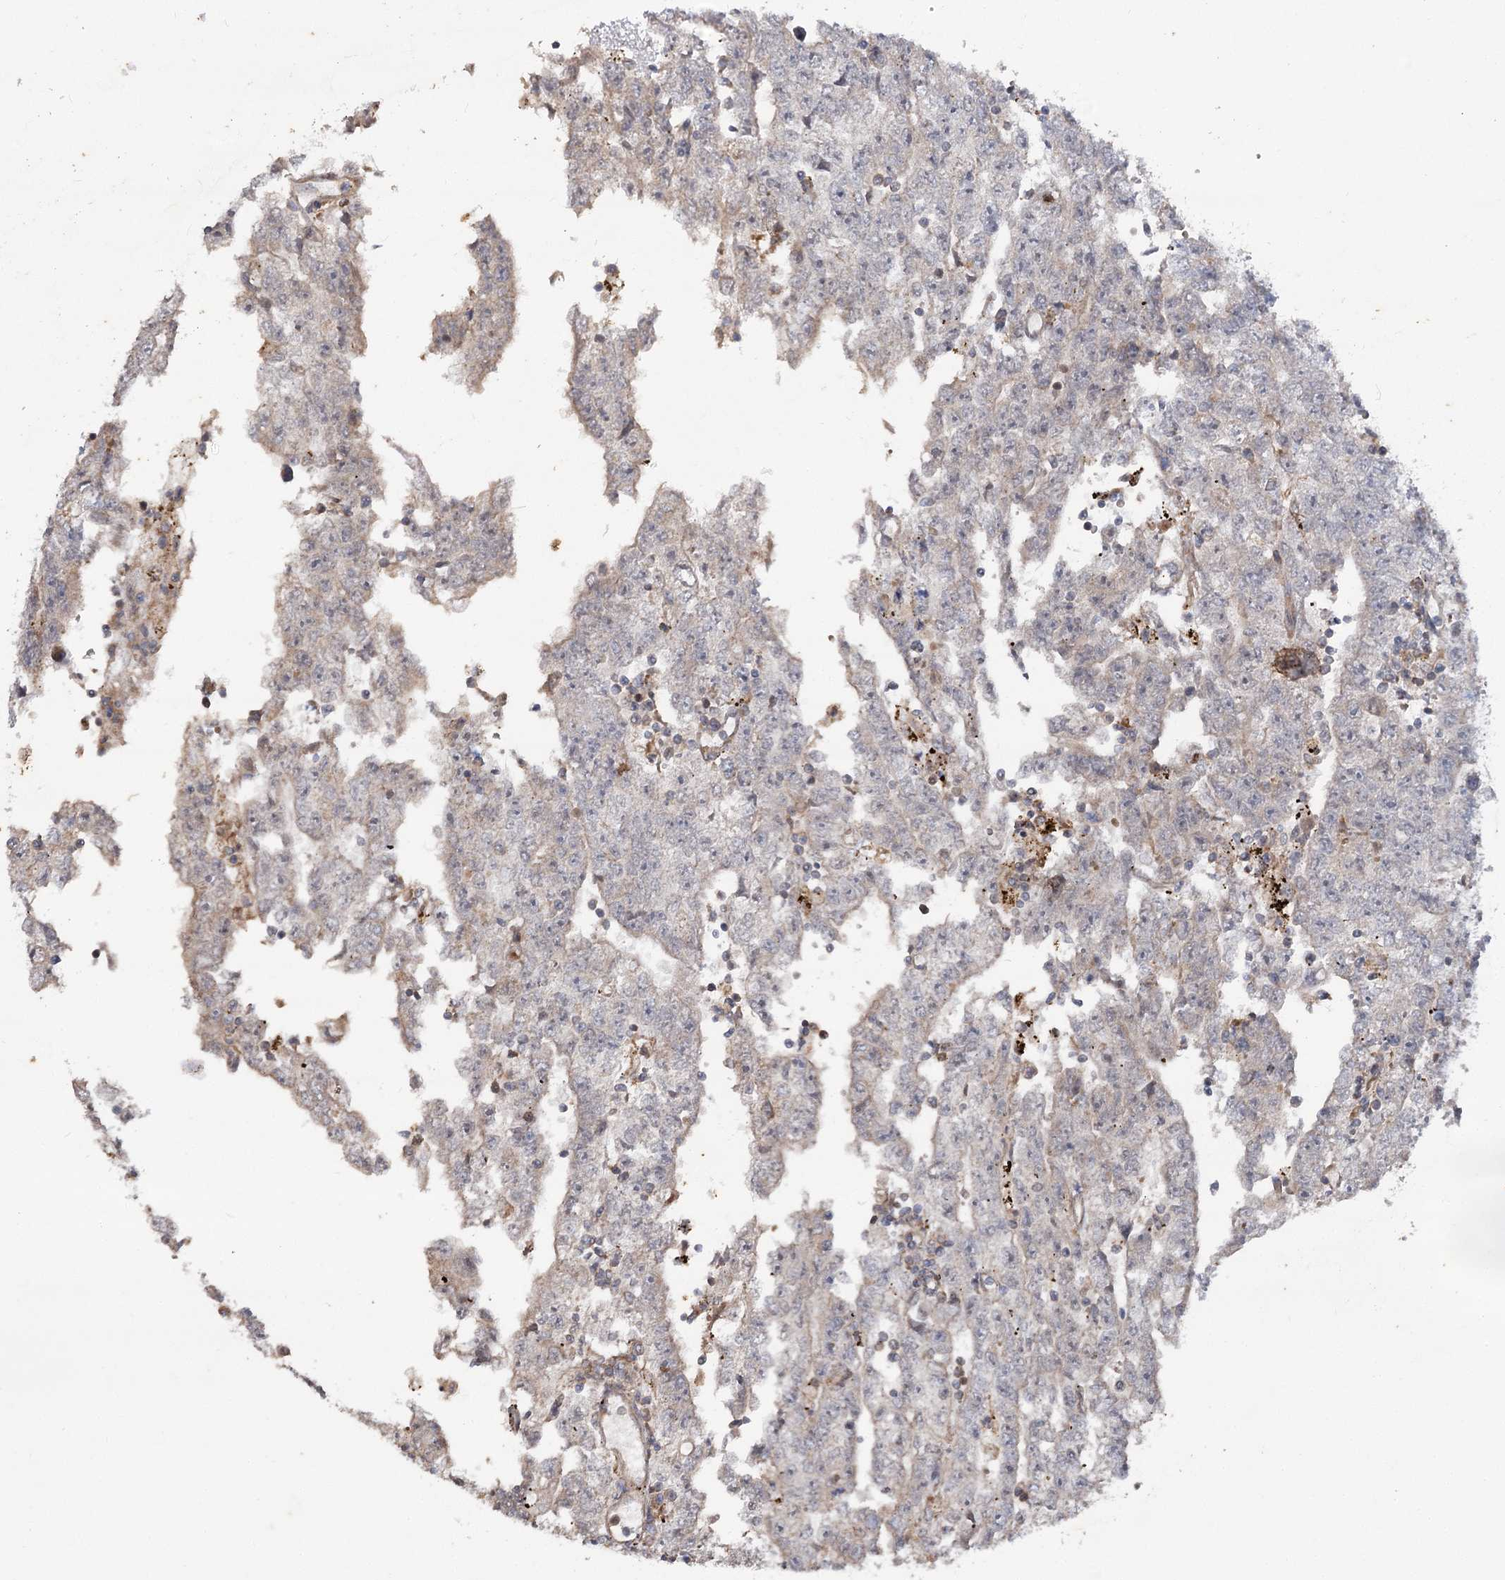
{"staining": {"intensity": "moderate", "quantity": "<25%", "location": "cytoplasmic/membranous"}, "tissue": "testis cancer", "cell_type": "Tumor cells", "image_type": "cancer", "snomed": [{"axis": "morphology", "description": "Carcinoma, Embryonal, NOS"}, {"axis": "topography", "description": "Testis"}], "caption": "A photomicrograph of testis cancer (embryonal carcinoma) stained for a protein reveals moderate cytoplasmic/membranous brown staining in tumor cells.", "gene": "MINDY3", "patient": {"sex": "male", "age": 25}}